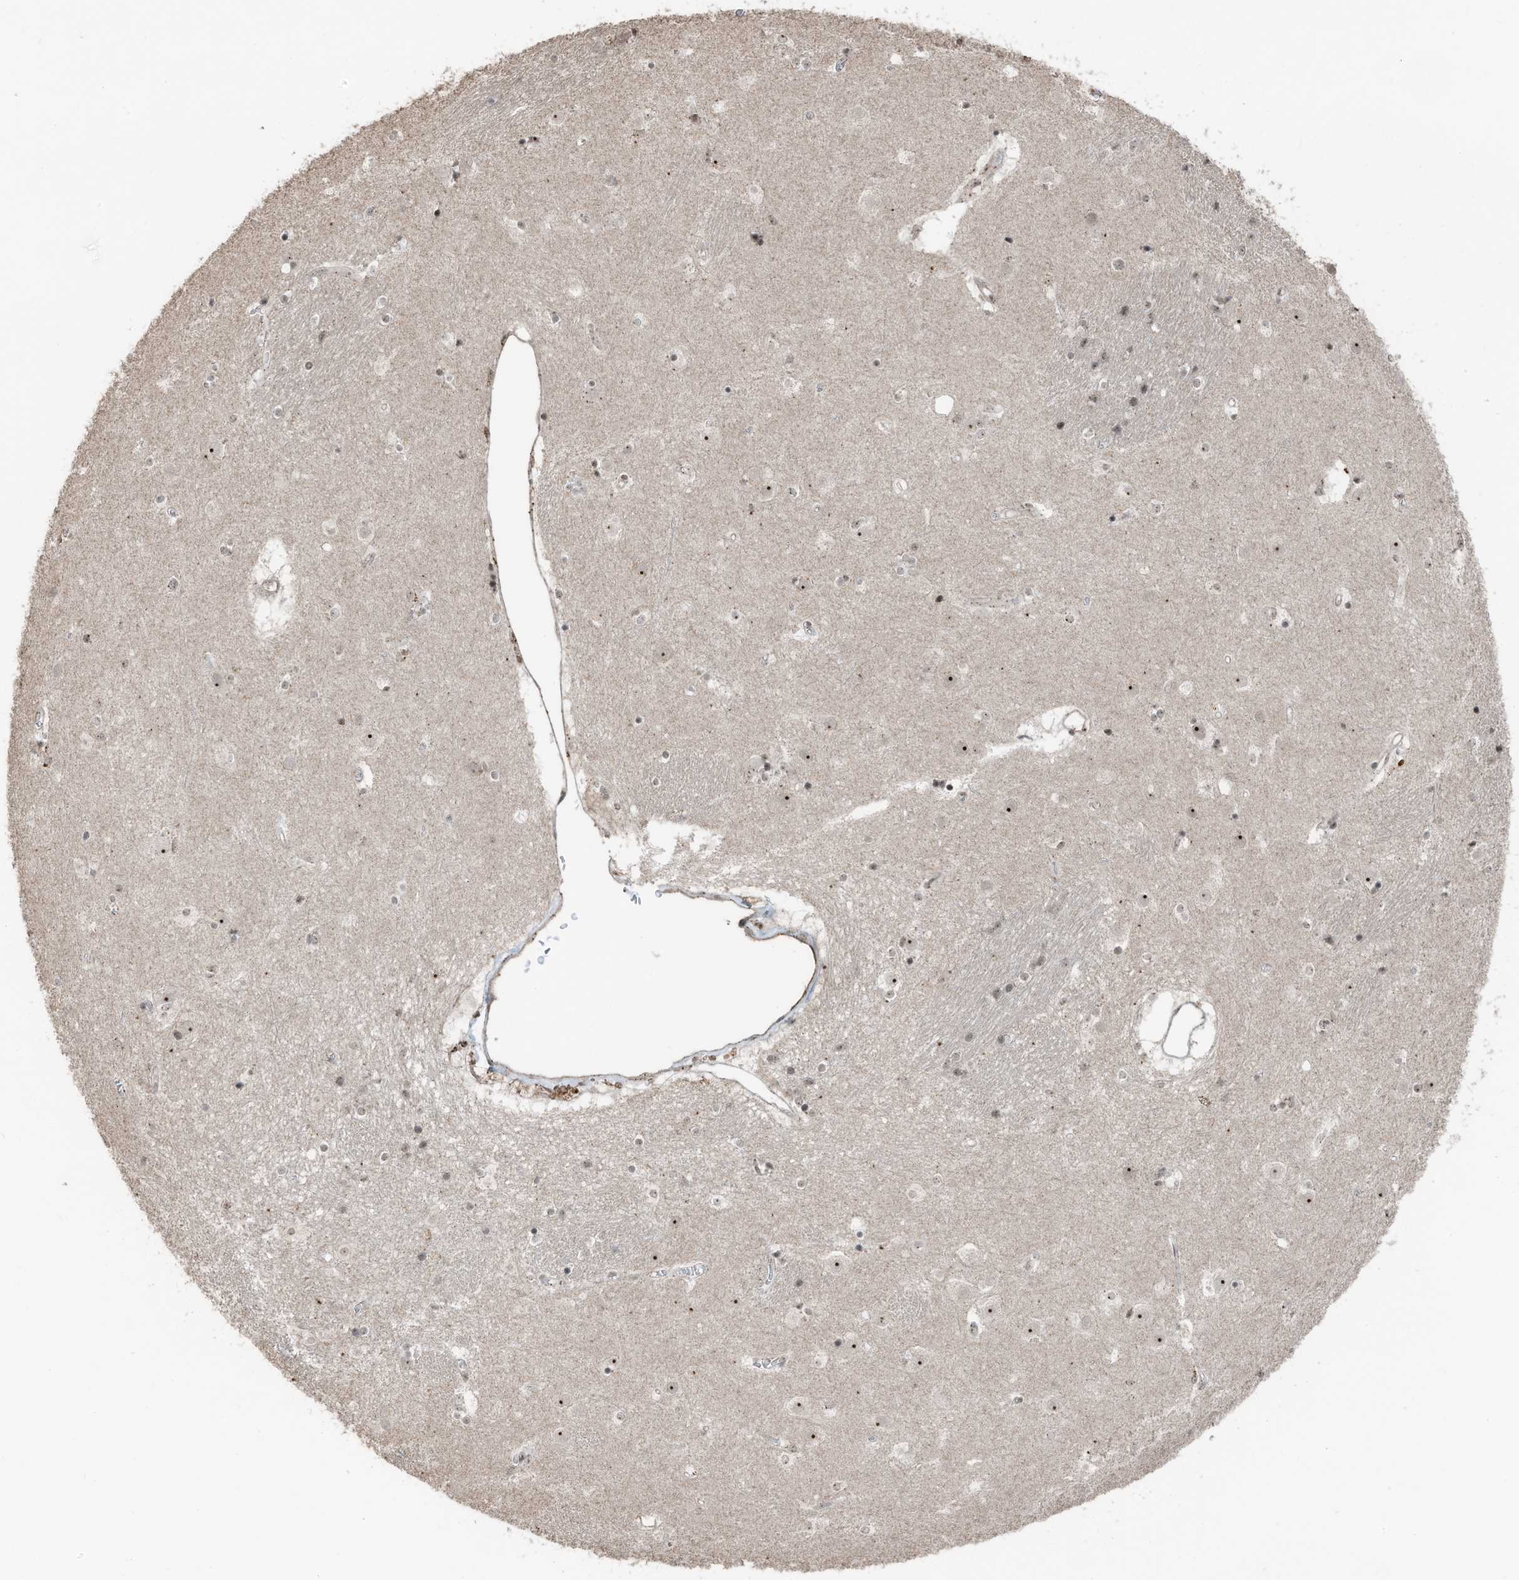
{"staining": {"intensity": "moderate", "quantity": "25%-75%", "location": "nuclear"}, "tissue": "caudate", "cell_type": "Glial cells", "image_type": "normal", "snomed": [{"axis": "morphology", "description": "Normal tissue, NOS"}, {"axis": "topography", "description": "Lateral ventricle wall"}], "caption": "Protein positivity by IHC demonstrates moderate nuclear expression in approximately 25%-75% of glial cells in benign caudate.", "gene": "UTP3", "patient": {"sex": "male", "age": 70}}